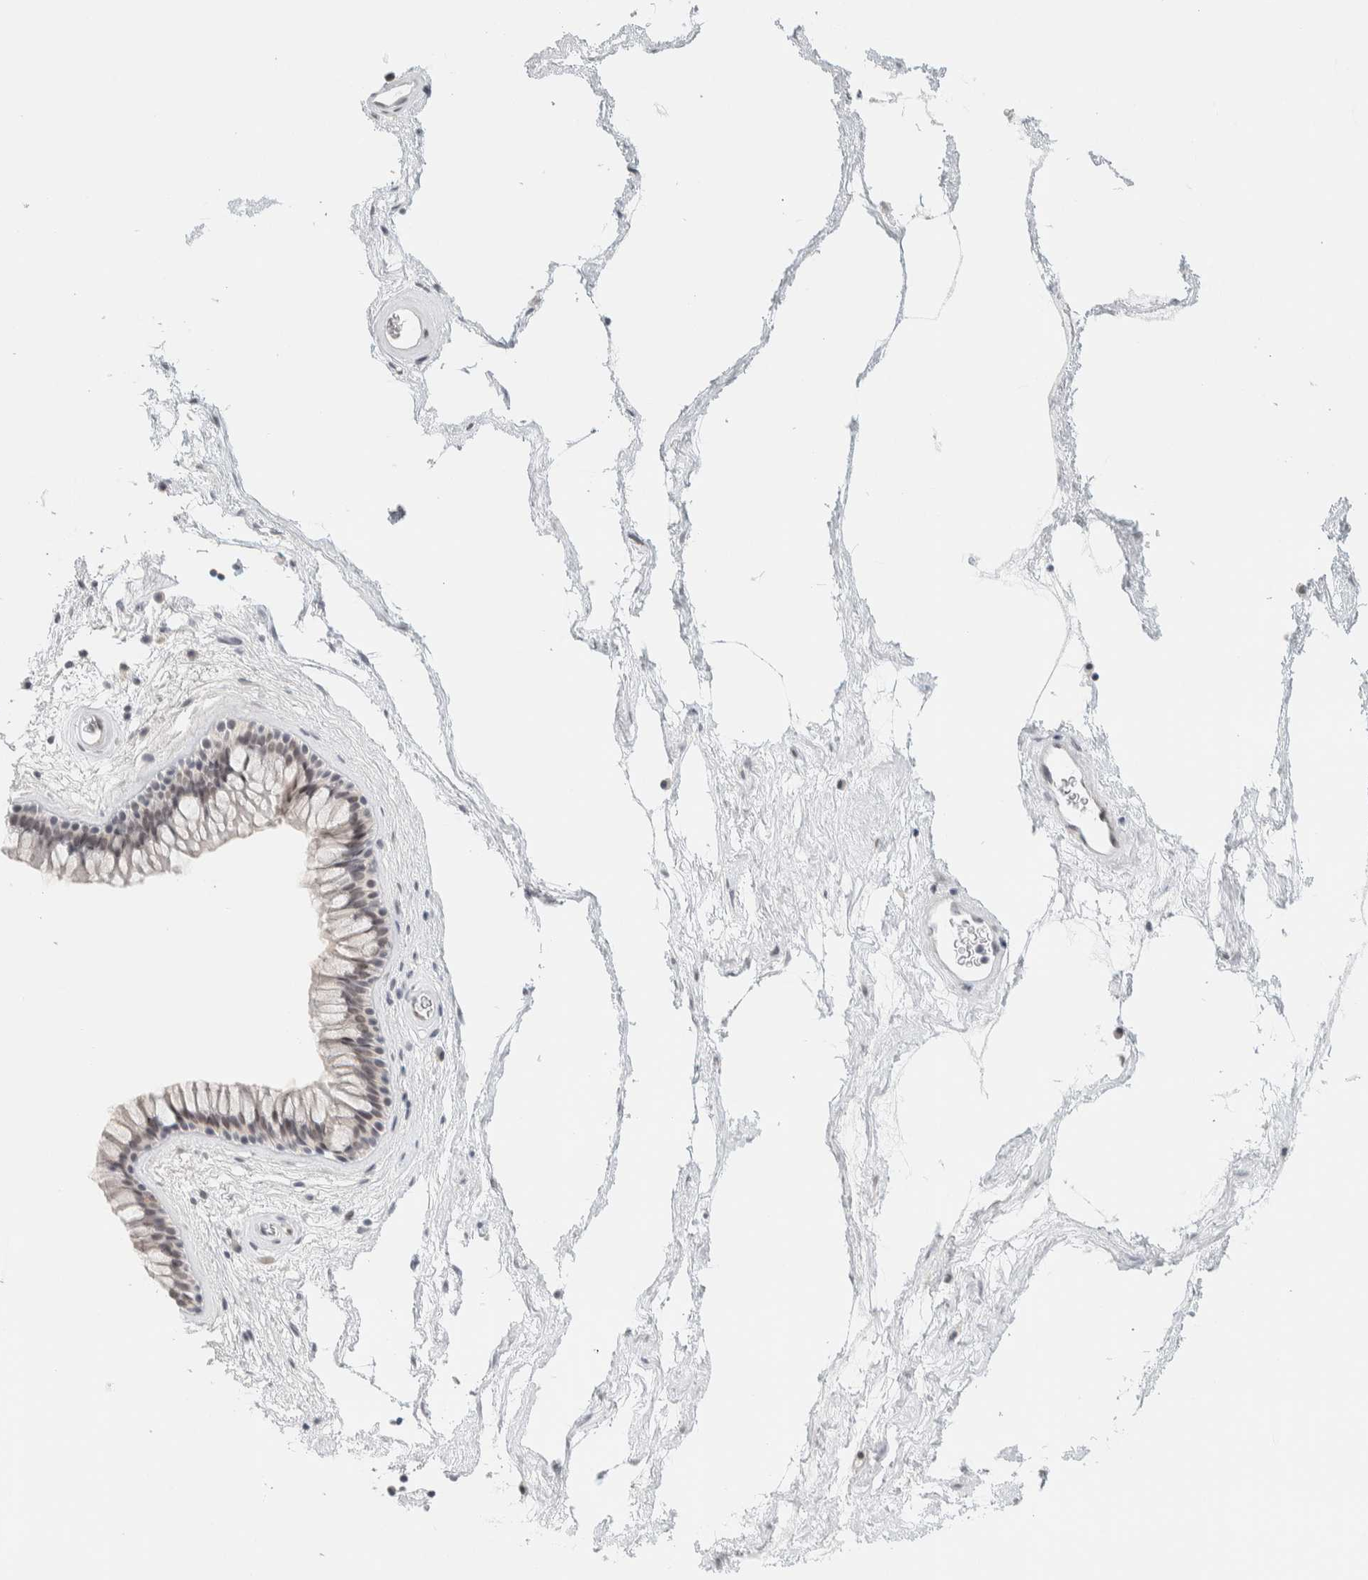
{"staining": {"intensity": "weak", "quantity": "25%-75%", "location": "nuclear"}, "tissue": "nasopharynx", "cell_type": "Respiratory epithelial cells", "image_type": "normal", "snomed": [{"axis": "morphology", "description": "Normal tissue, NOS"}, {"axis": "morphology", "description": "Inflammation, NOS"}, {"axis": "topography", "description": "Nasopharynx"}], "caption": "An IHC micrograph of normal tissue is shown. Protein staining in brown labels weak nuclear positivity in nasopharynx within respiratory epithelial cells. Nuclei are stained in blue.", "gene": "CDH17", "patient": {"sex": "male", "age": 48}}